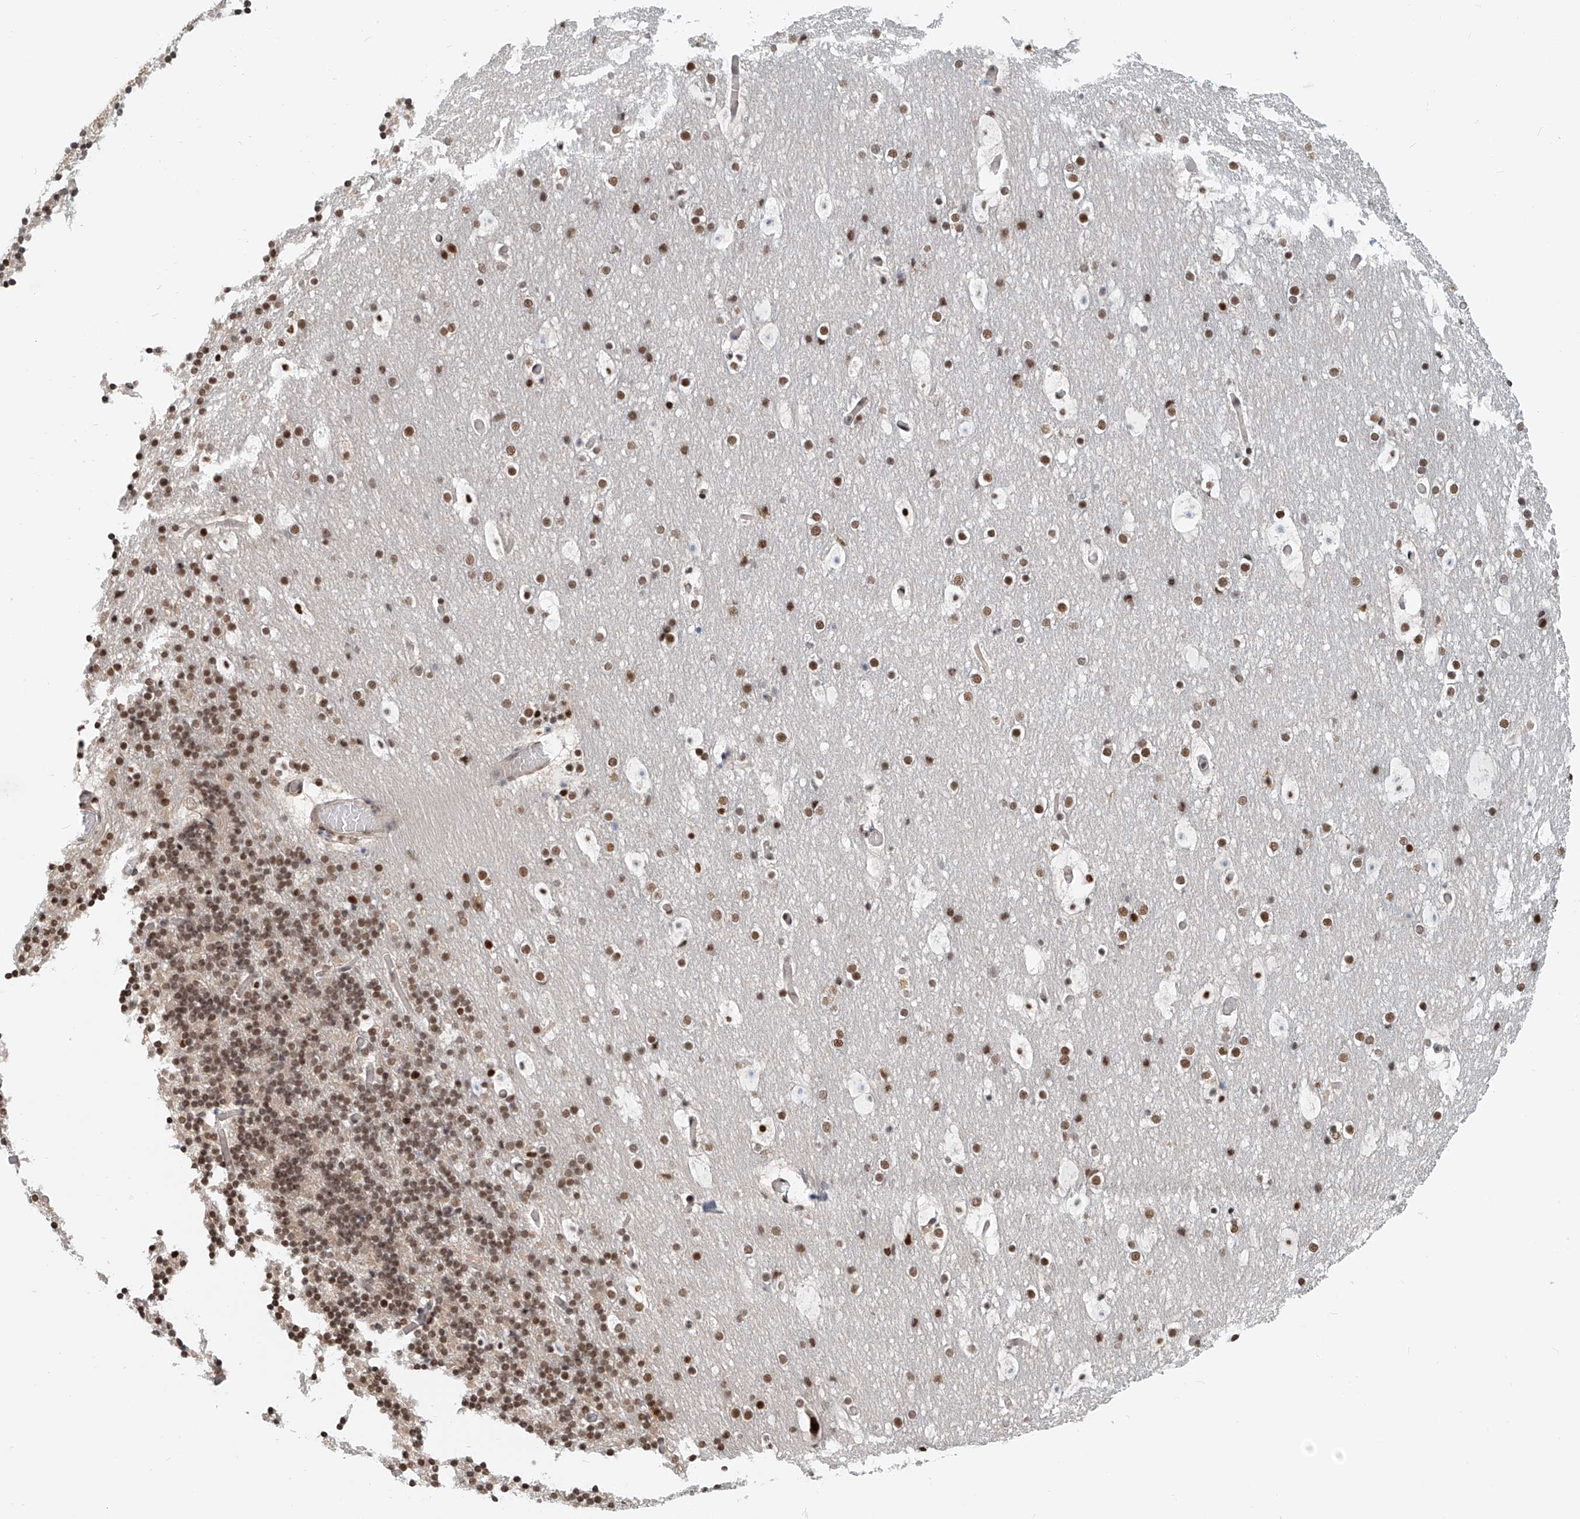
{"staining": {"intensity": "moderate", "quantity": ">75%", "location": "nuclear"}, "tissue": "cerebellum", "cell_type": "Cells in granular layer", "image_type": "normal", "snomed": [{"axis": "morphology", "description": "Normal tissue, NOS"}, {"axis": "topography", "description": "Cerebellum"}], "caption": "Unremarkable cerebellum demonstrates moderate nuclear staining in about >75% of cells in granular layer.", "gene": "SASH1", "patient": {"sex": "male", "age": 57}}